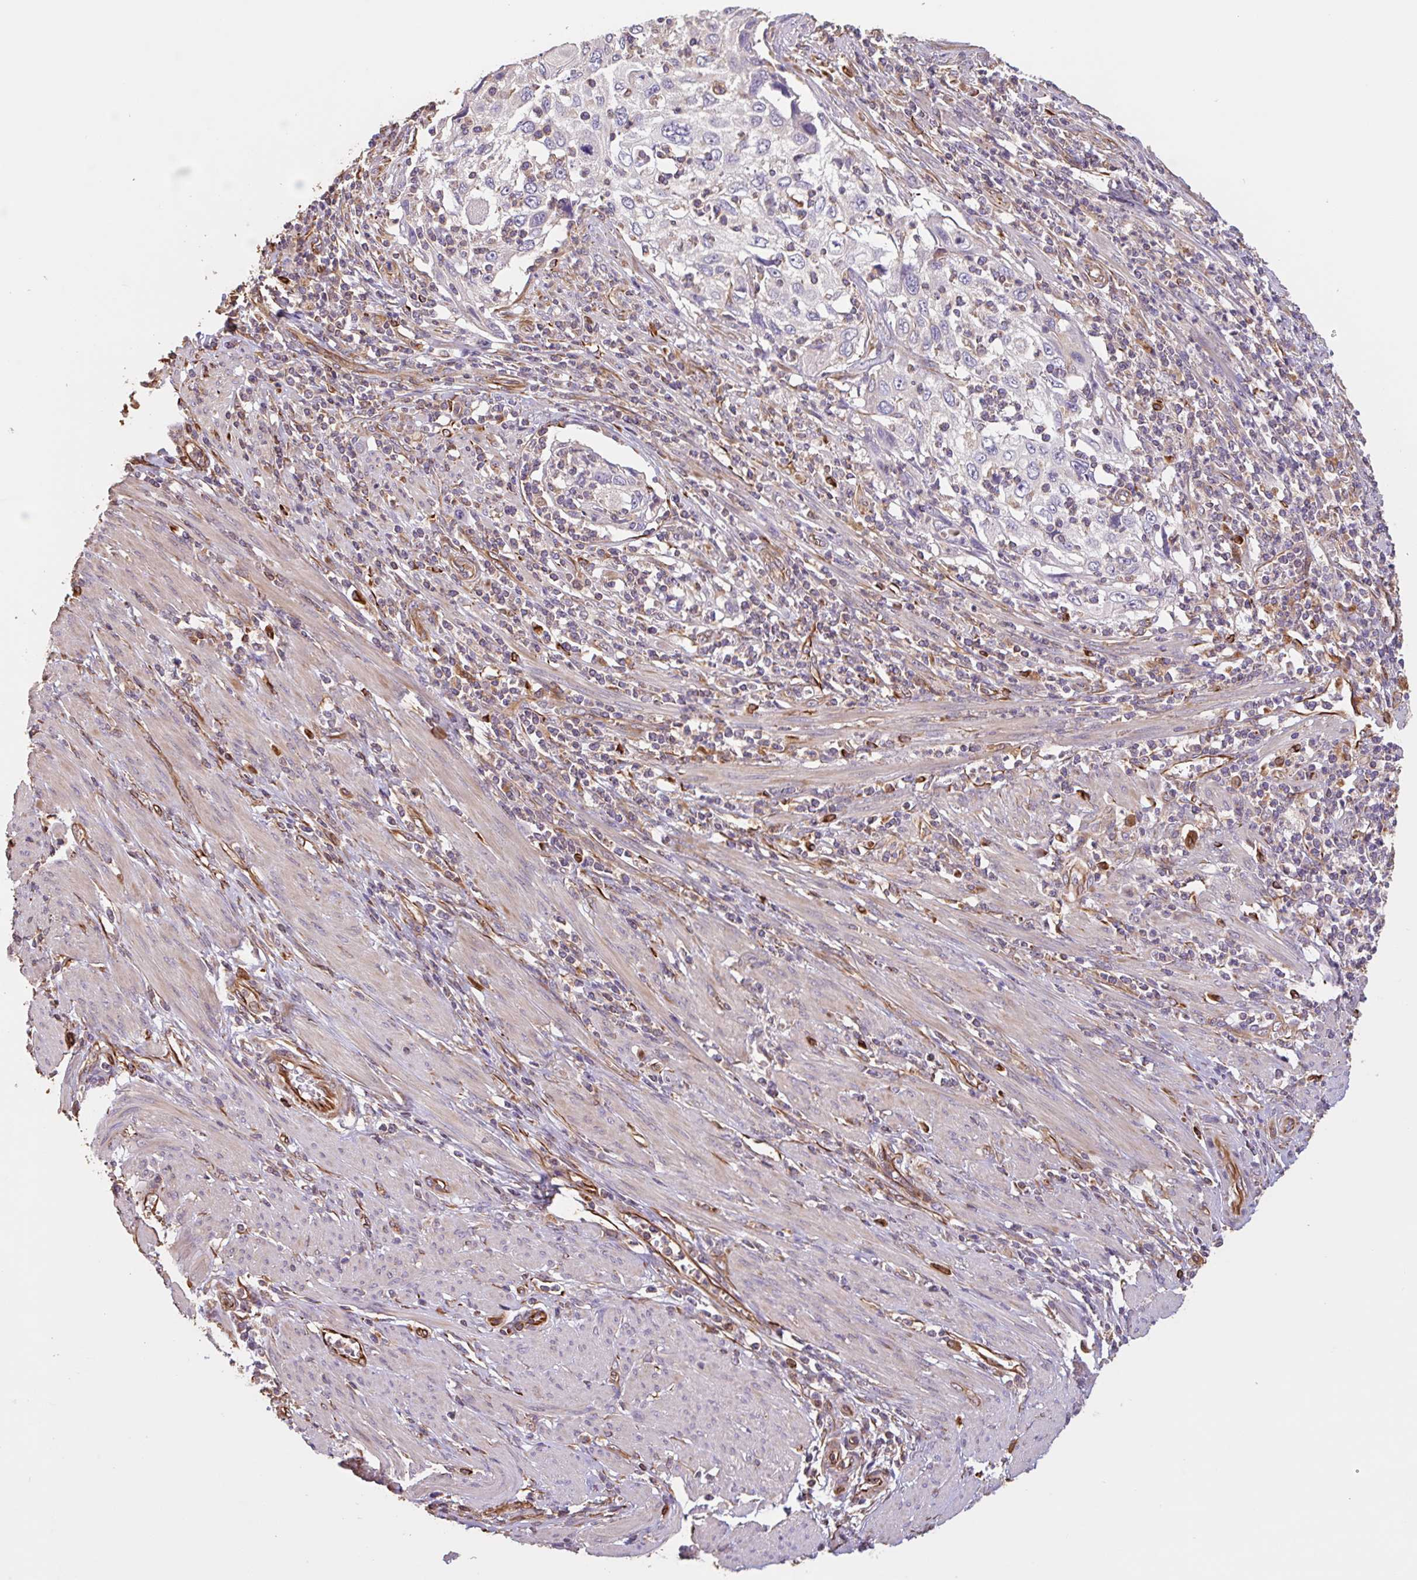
{"staining": {"intensity": "negative", "quantity": "none", "location": "none"}, "tissue": "cervical cancer", "cell_type": "Tumor cells", "image_type": "cancer", "snomed": [{"axis": "morphology", "description": "Squamous cell carcinoma, NOS"}, {"axis": "topography", "description": "Cervix"}], "caption": "High magnification brightfield microscopy of cervical squamous cell carcinoma stained with DAB (brown) and counterstained with hematoxylin (blue): tumor cells show no significant positivity.", "gene": "ZNF790", "patient": {"sex": "female", "age": 70}}